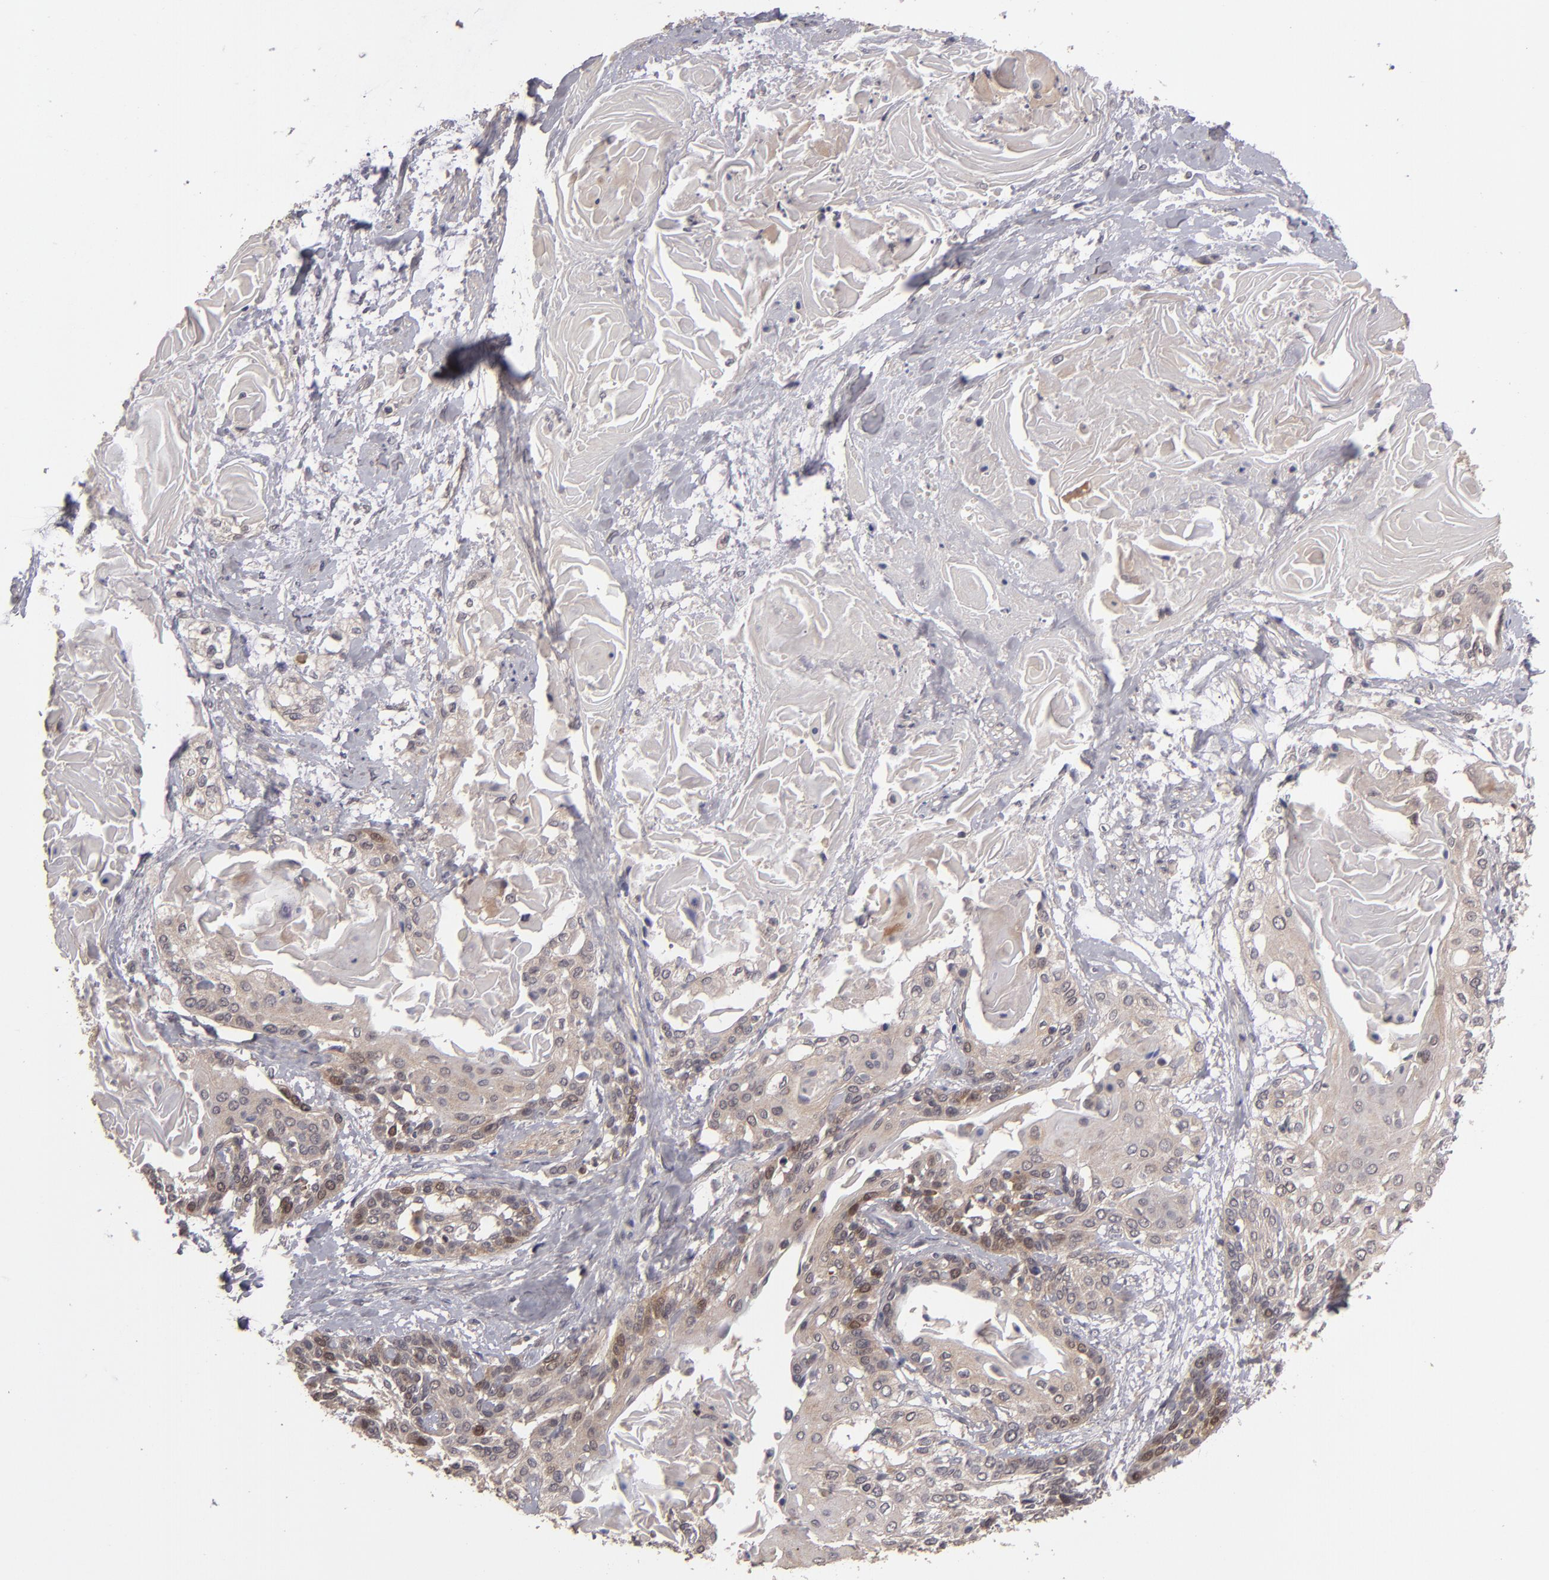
{"staining": {"intensity": "moderate", "quantity": ">75%", "location": "cytoplasmic/membranous,nuclear"}, "tissue": "cervical cancer", "cell_type": "Tumor cells", "image_type": "cancer", "snomed": [{"axis": "morphology", "description": "Squamous cell carcinoma, NOS"}, {"axis": "topography", "description": "Cervix"}], "caption": "IHC photomicrograph of neoplastic tissue: cervical cancer stained using immunohistochemistry exhibits medium levels of moderate protein expression localized specifically in the cytoplasmic/membranous and nuclear of tumor cells, appearing as a cytoplasmic/membranous and nuclear brown color.", "gene": "TYMS", "patient": {"sex": "female", "age": 57}}